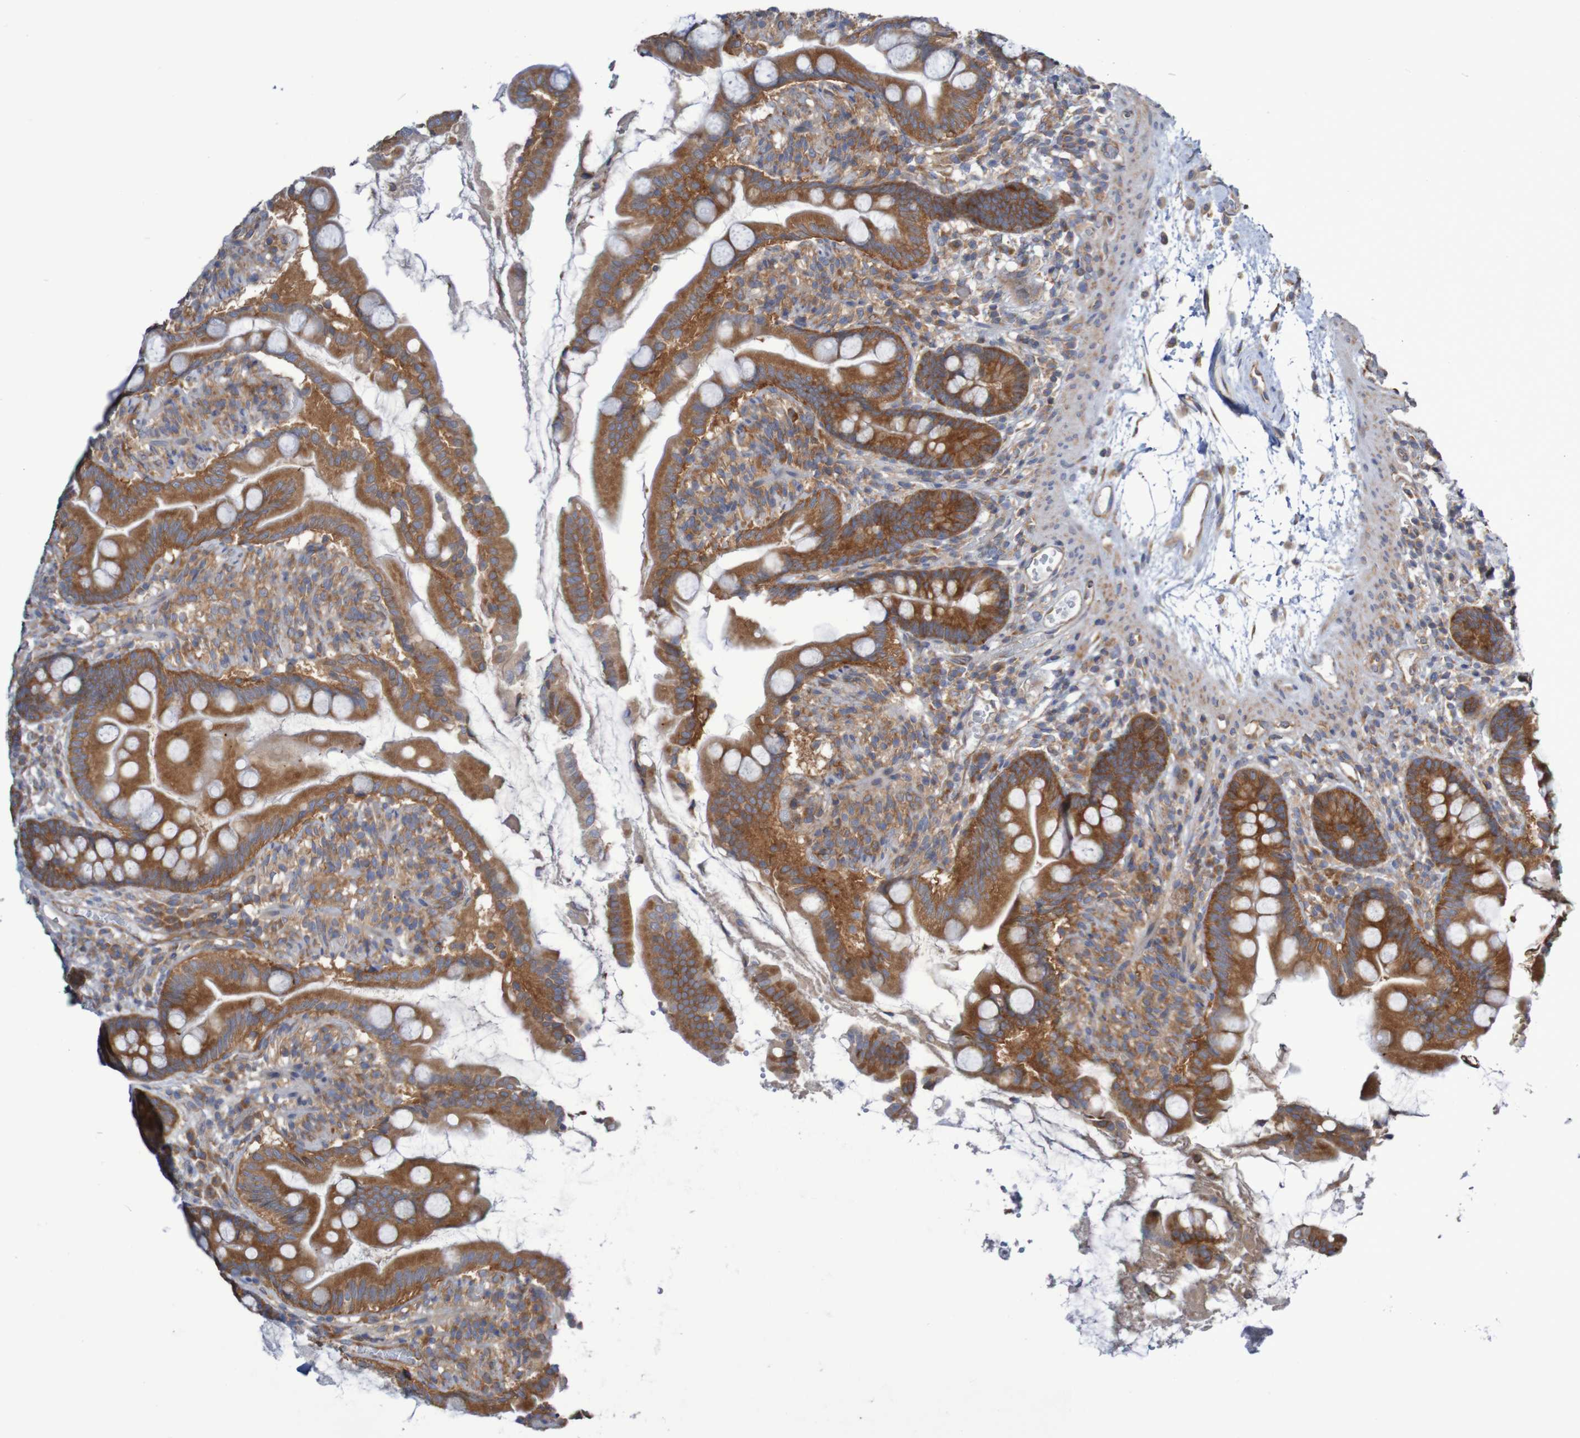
{"staining": {"intensity": "strong", "quantity": ">75%", "location": "cytoplasmic/membranous"}, "tissue": "small intestine", "cell_type": "Glandular cells", "image_type": "normal", "snomed": [{"axis": "morphology", "description": "Normal tissue, NOS"}, {"axis": "topography", "description": "Small intestine"}], "caption": "This photomicrograph reveals immunohistochemistry staining of unremarkable small intestine, with high strong cytoplasmic/membranous staining in about >75% of glandular cells.", "gene": "LRRC47", "patient": {"sex": "female", "age": 56}}